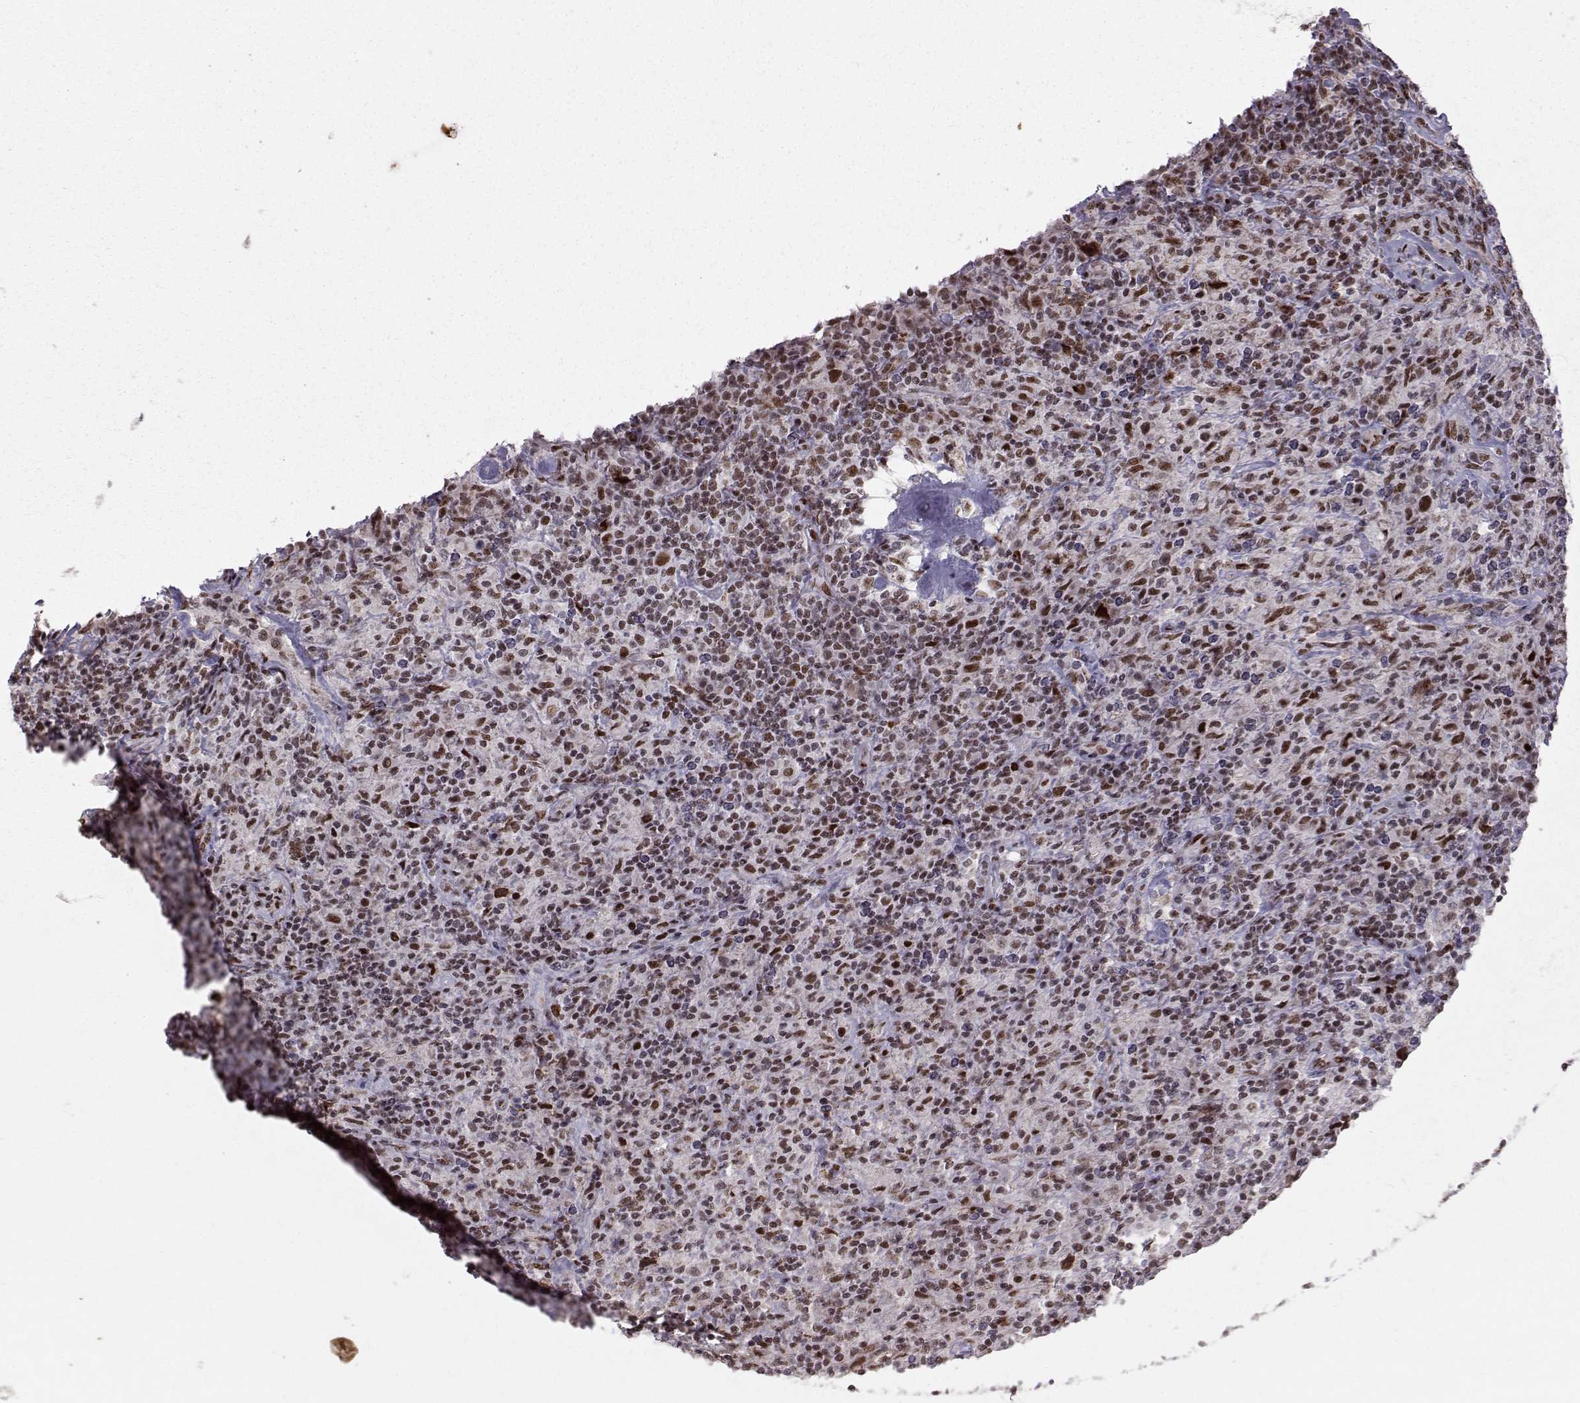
{"staining": {"intensity": "strong", "quantity": ">75%", "location": "nuclear"}, "tissue": "lymphoma", "cell_type": "Tumor cells", "image_type": "cancer", "snomed": [{"axis": "morphology", "description": "Hodgkin's disease, NOS"}, {"axis": "topography", "description": "Lymph node"}], "caption": "Strong nuclear expression is appreciated in about >75% of tumor cells in lymphoma. (DAB (3,3'-diaminobenzidine) = brown stain, brightfield microscopy at high magnification).", "gene": "SNAPC2", "patient": {"sex": "male", "age": 70}}